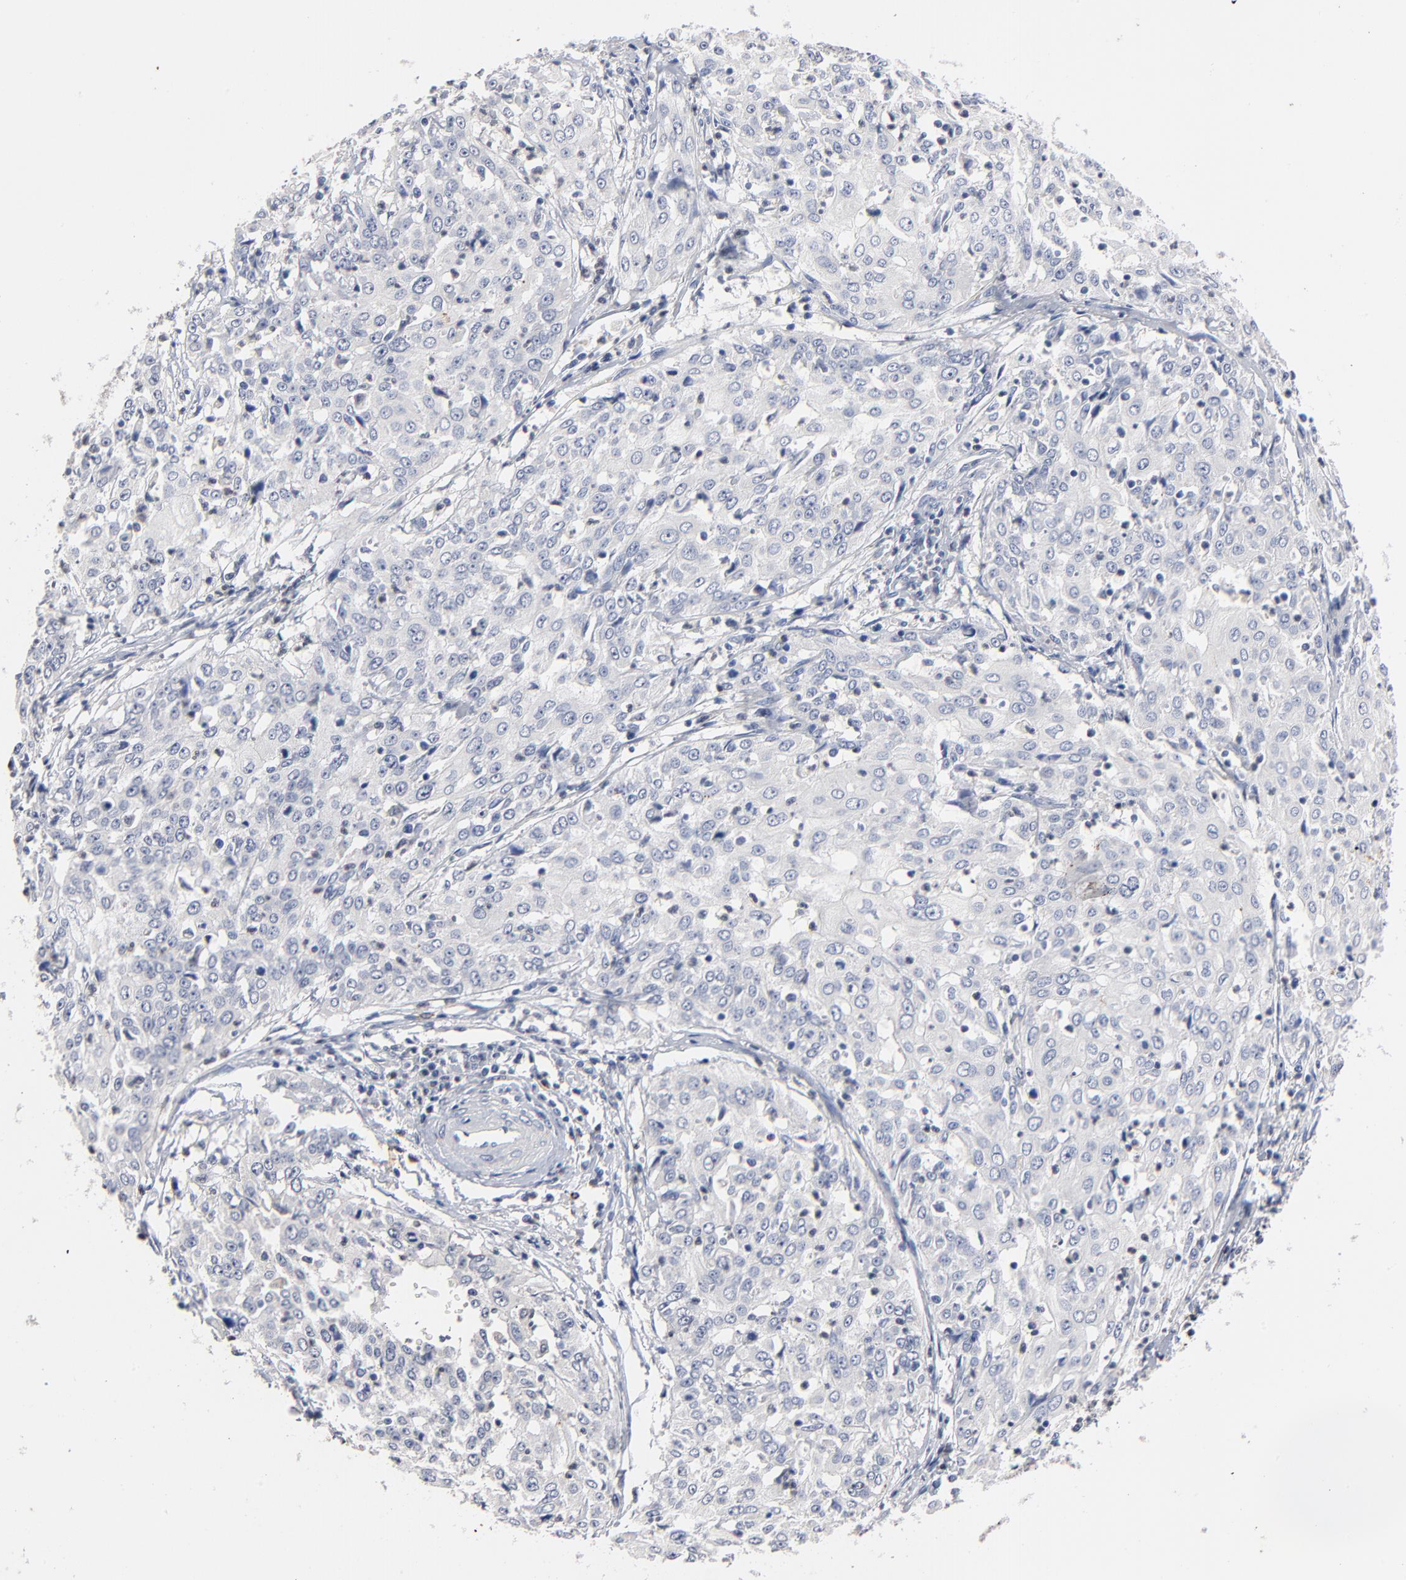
{"staining": {"intensity": "negative", "quantity": "none", "location": "none"}, "tissue": "cervical cancer", "cell_type": "Tumor cells", "image_type": "cancer", "snomed": [{"axis": "morphology", "description": "Squamous cell carcinoma, NOS"}, {"axis": "topography", "description": "Cervix"}], "caption": "A high-resolution micrograph shows immunohistochemistry staining of cervical squamous cell carcinoma, which exhibits no significant expression in tumor cells.", "gene": "AADAC", "patient": {"sex": "female", "age": 39}}